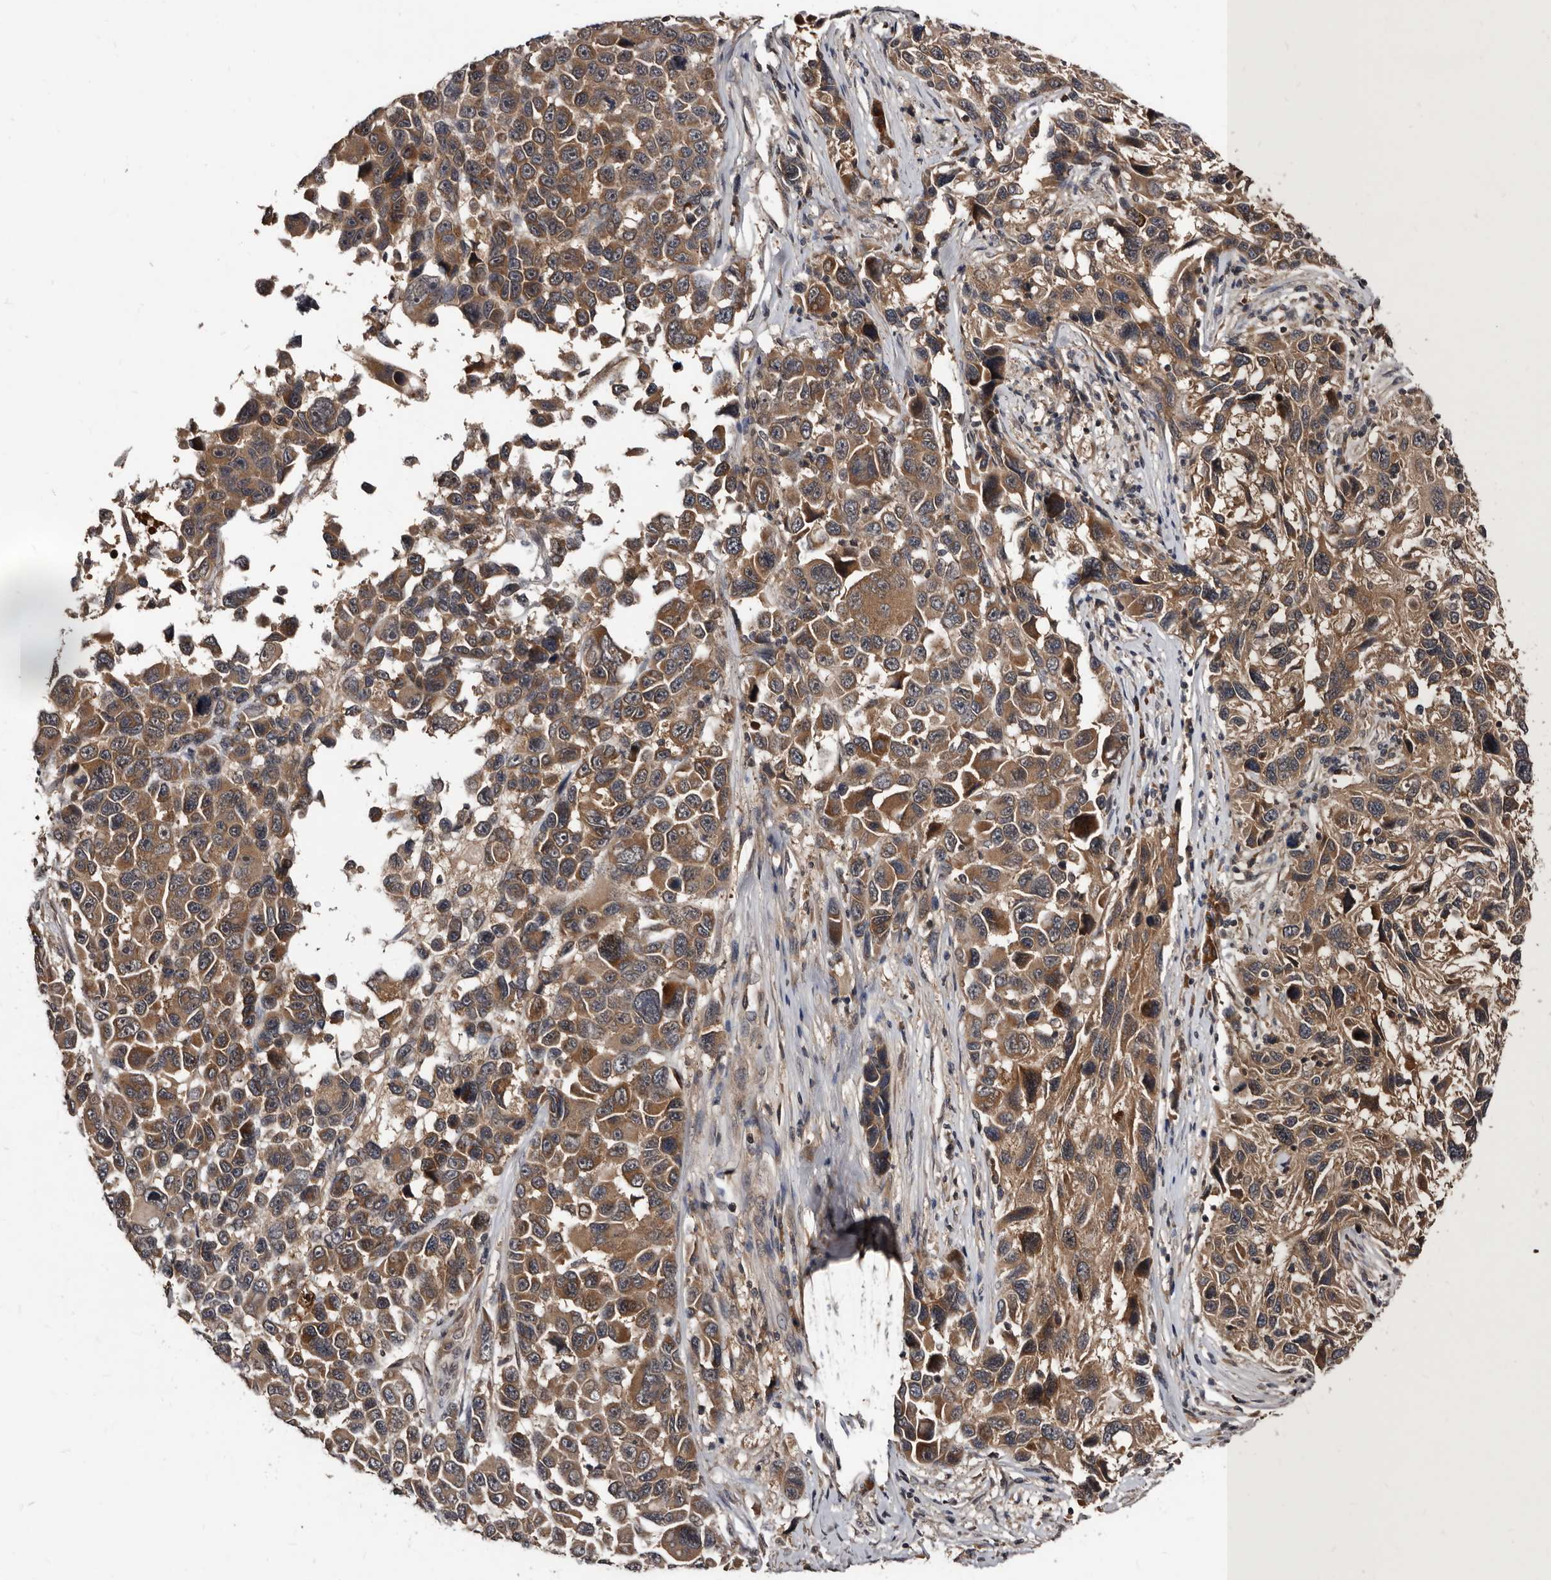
{"staining": {"intensity": "moderate", "quantity": ">75%", "location": "cytoplasmic/membranous"}, "tissue": "melanoma", "cell_type": "Tumor cells", "image_type": "cancer", "snomed": [{"axis": "morphology", "description": "Malignant melanoma, NOS"}, {"axis": "topography", "description": "Skin"}], "caption": "Tumor cells show medium levels of moderate cytoplasmic/membranous positivity in about >75% of cells in melanoma.", "gene": "PMVK", "patient": {"sex": "male", "age": 53}}